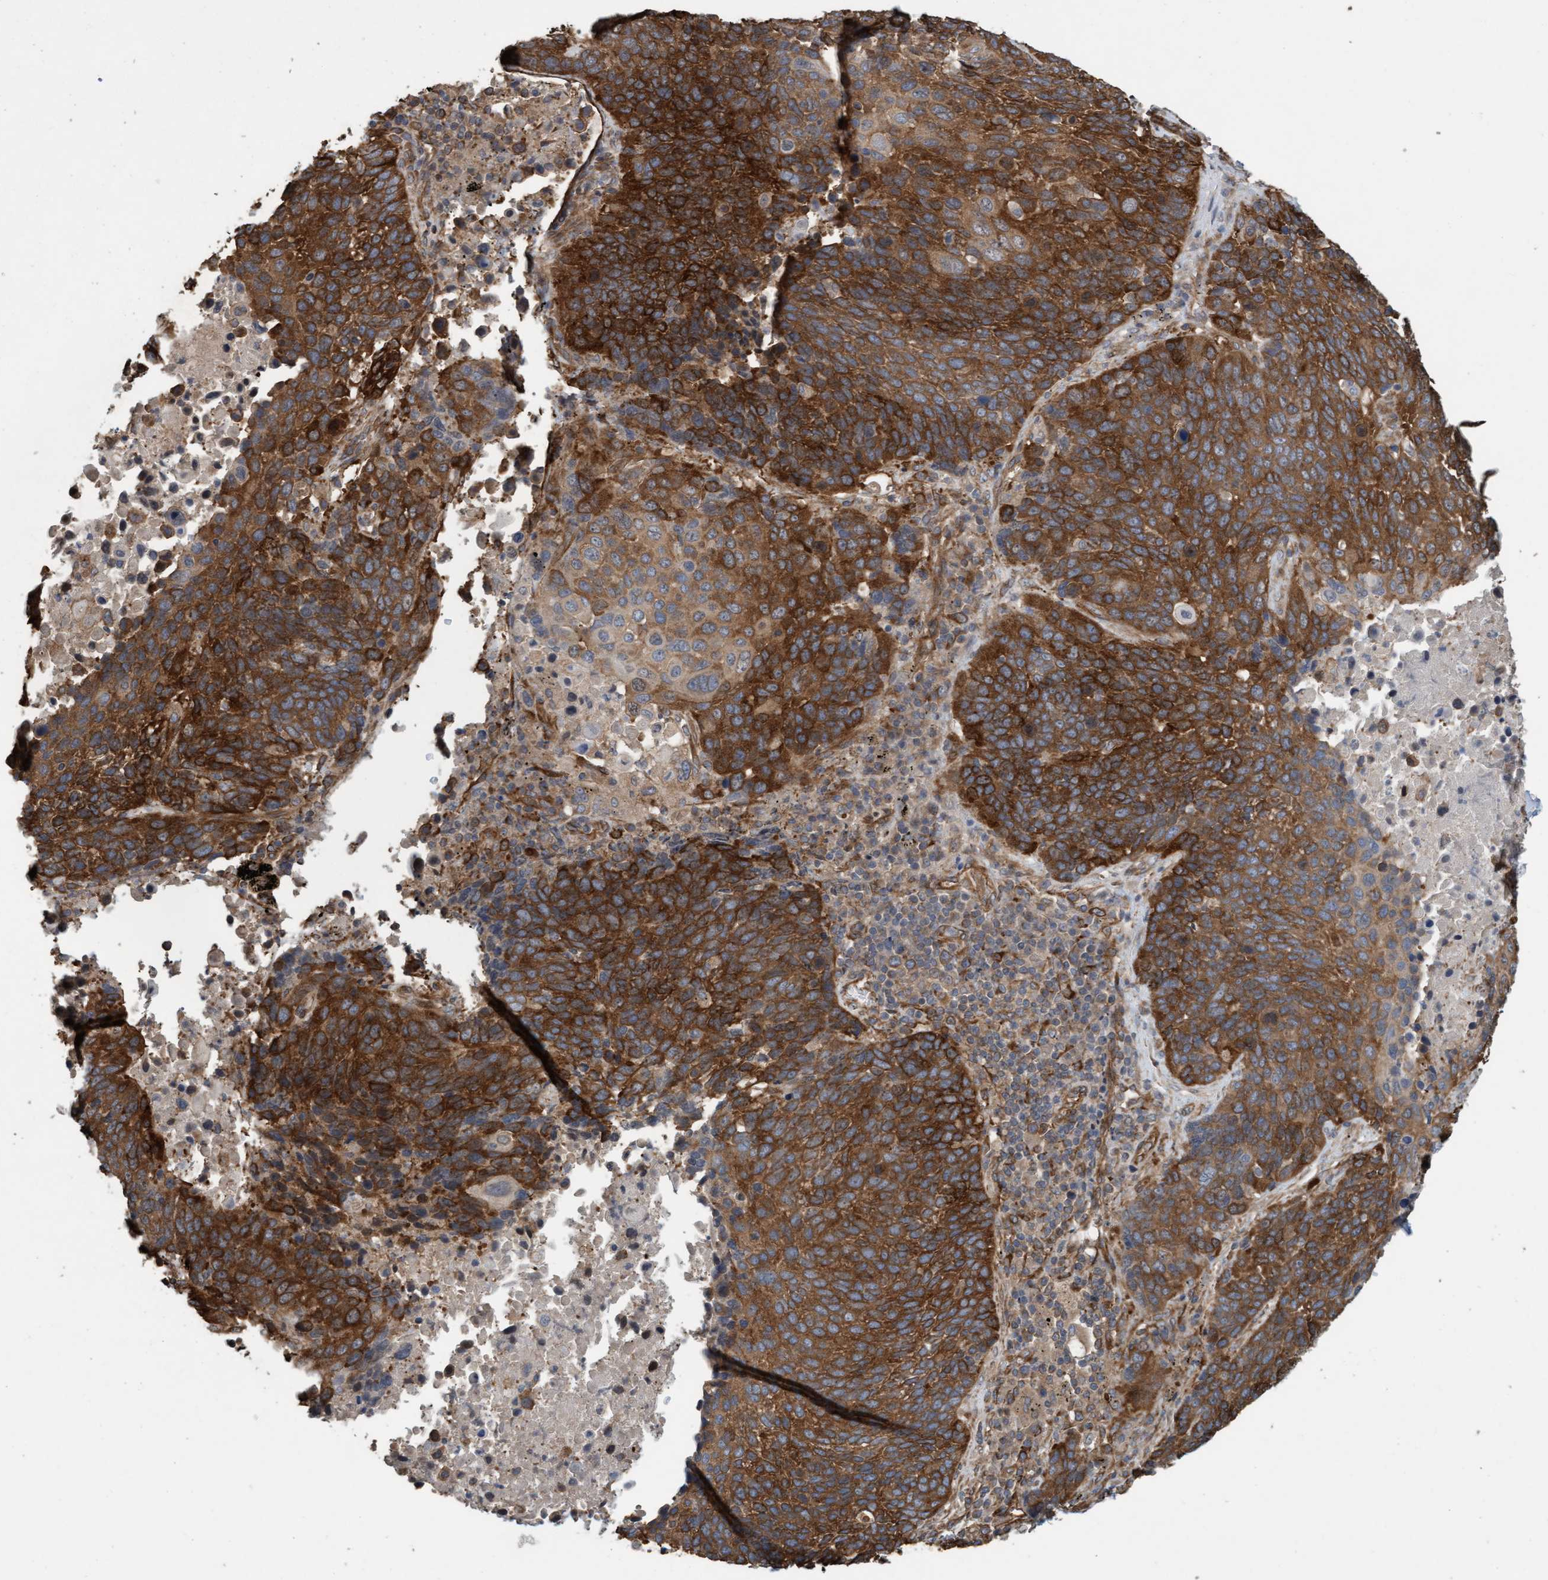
{"staining": {"intensity": "strong", "quantity": ">75%", "location": "cytoplasmic/membranous"}, "tissue": "lung cancer", "cell_type": "Tumor cells", "image_type": "cancer", "snomed": [{"axis": "morphology", "description": "Squamous cell carcinoma, NOS"}, {"axis": "topography", "description": "Lung"}], "caption": "Immunohistochemical staining of human lung cancer displays high levels of strong cytoplasmic/membranous protein expression in about >75% of tumor cells. Nuclei are stained in blue.", "gene": "CDC42EP4", "patient": {"sex": "male", "age": 66}}